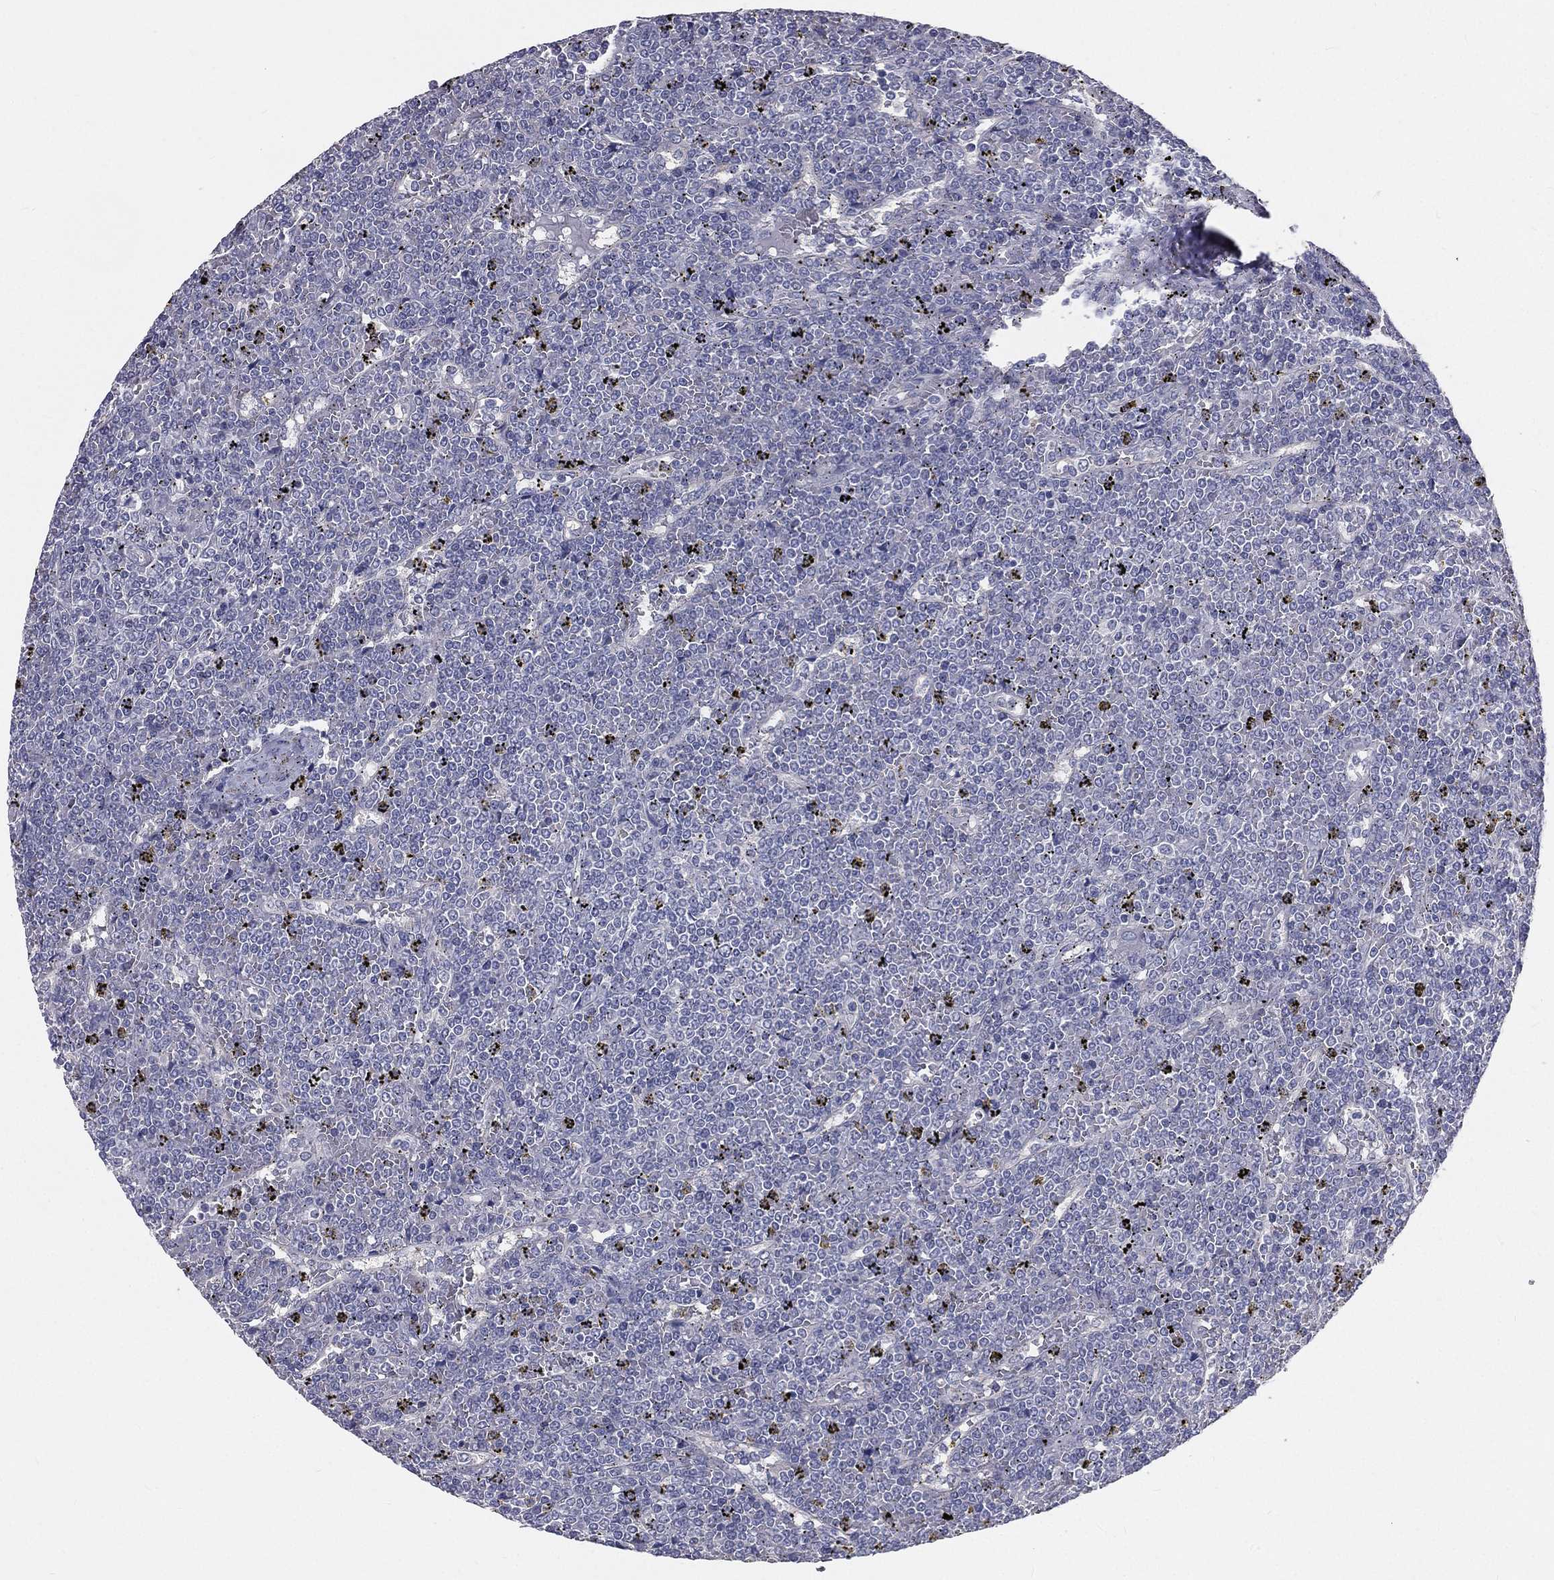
{"staining": {"intensity": "negative", "quantity": "none", "location": "none"}, "tissue": "lymphoma", "cell_type": "Tumor cells", "image_type": "cancer", "snomed": [{"axis": "morphology", "description": "Malignant lymphoma, non-Hodgkin's type, Low grade"}, {"axis": "topography", "description": "Spleen"}], "caption": "Immunohistochemistry (IHC) photomicrograph of human lymphoma stained for a protein (brown), which demonstrates no staining in tumor cells.", "gene": "MUC13", "patient": {"sex": "female", "age": 19}}